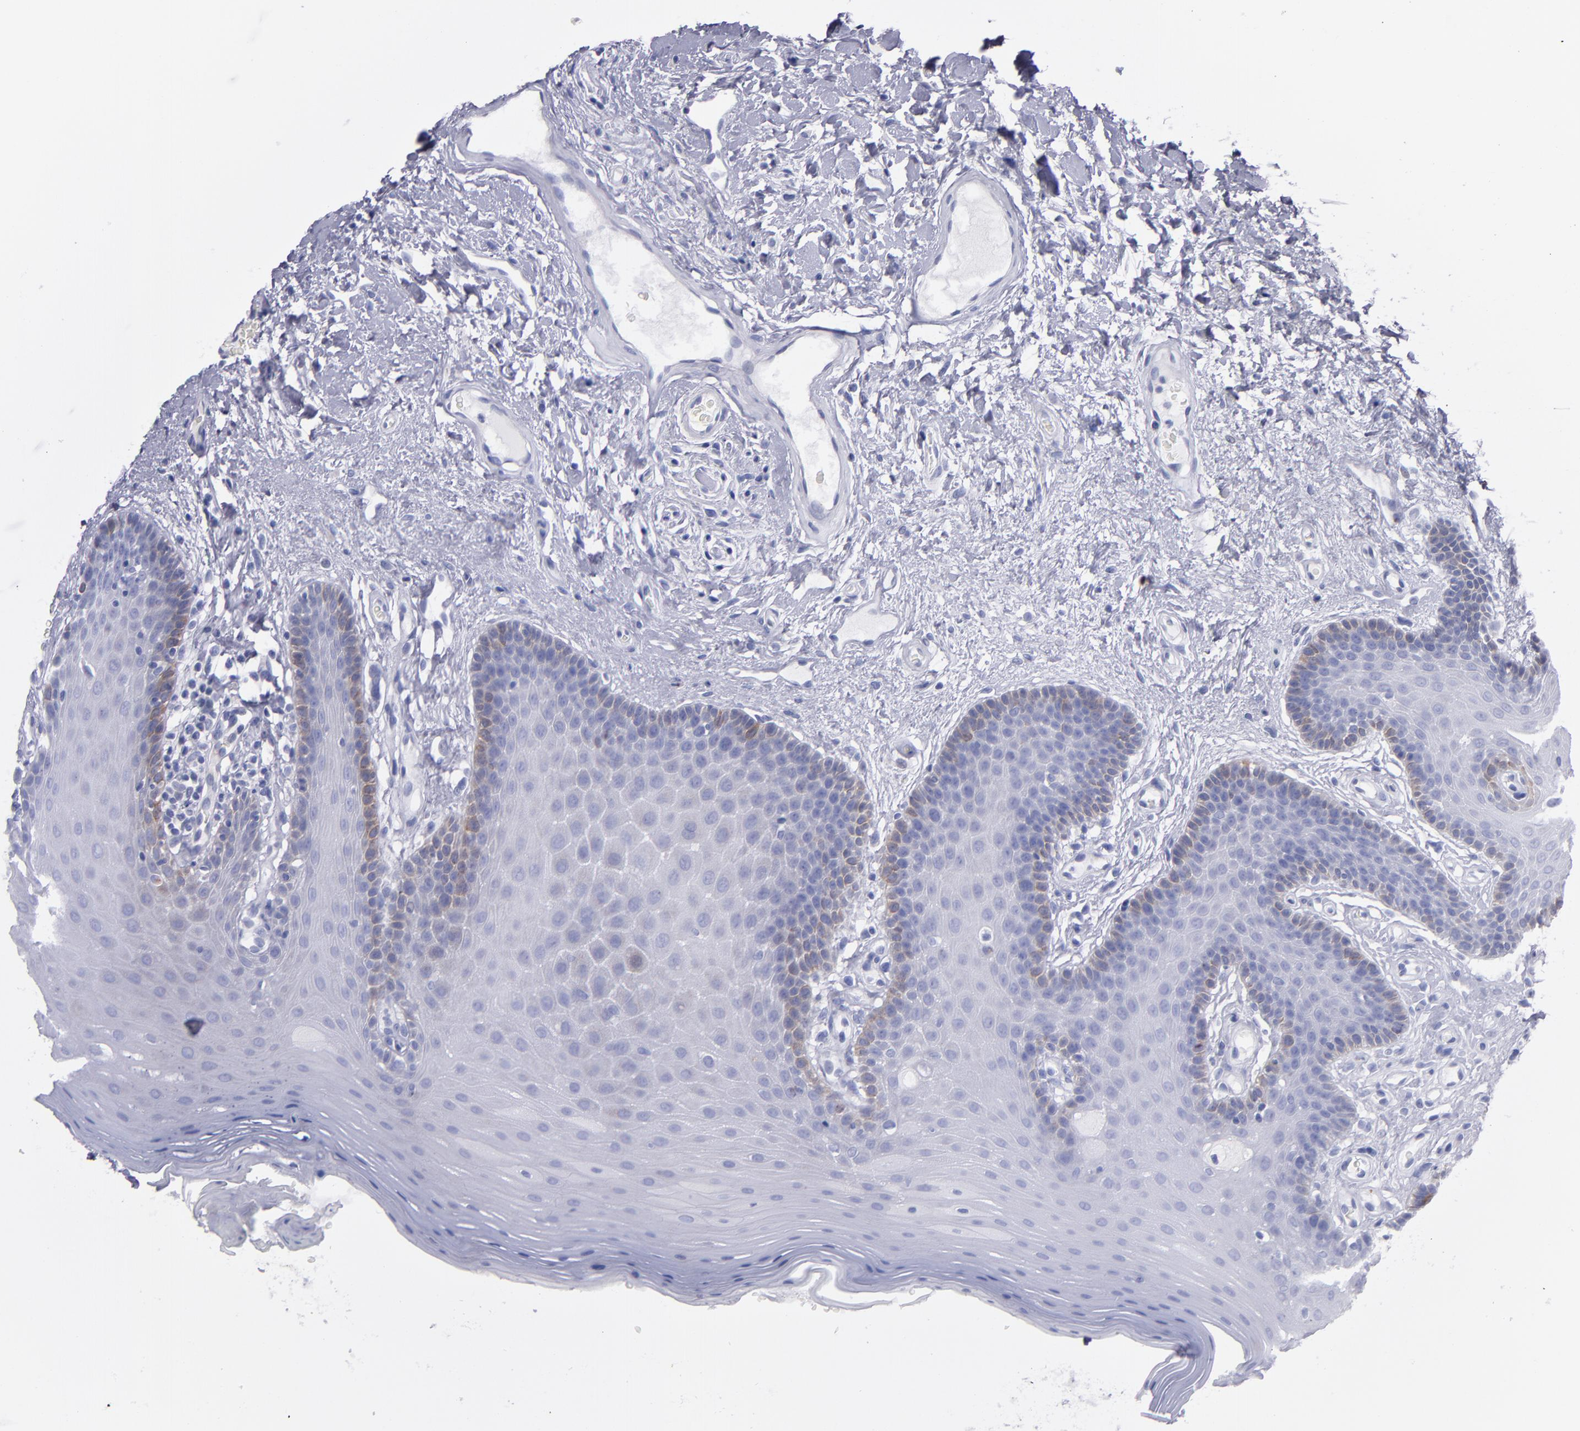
{"staining": {"intensity": "moderate", "quantity": "<25%", "location": "cytoplasmic/membranous"}, "tissue": "oral mucosa", "cell_type": "Squamous epithelial cells", "image_type": "normal", "snomed": [{"axis": "morphology", "description": "Normal tissue, NOS"}, {"axis": "morphology", "description": "Squamous cell carcinoma, NOS"}, {"axis": "topography", "description": "Skeletal muscle"}, {"axis": "topography", "description": "Oral tissue"}, {"axis": "topography", "description": "Head-Neck"}], "caption": "Immunohistochemical staining of unremarkable human oral mucosa displays moderate cytoplasmic/membranous protein staining in approximately <25% of squamous epithelial cells.", "gene": "IFIH1", "patient": {"sex": "male", "age": 71}}